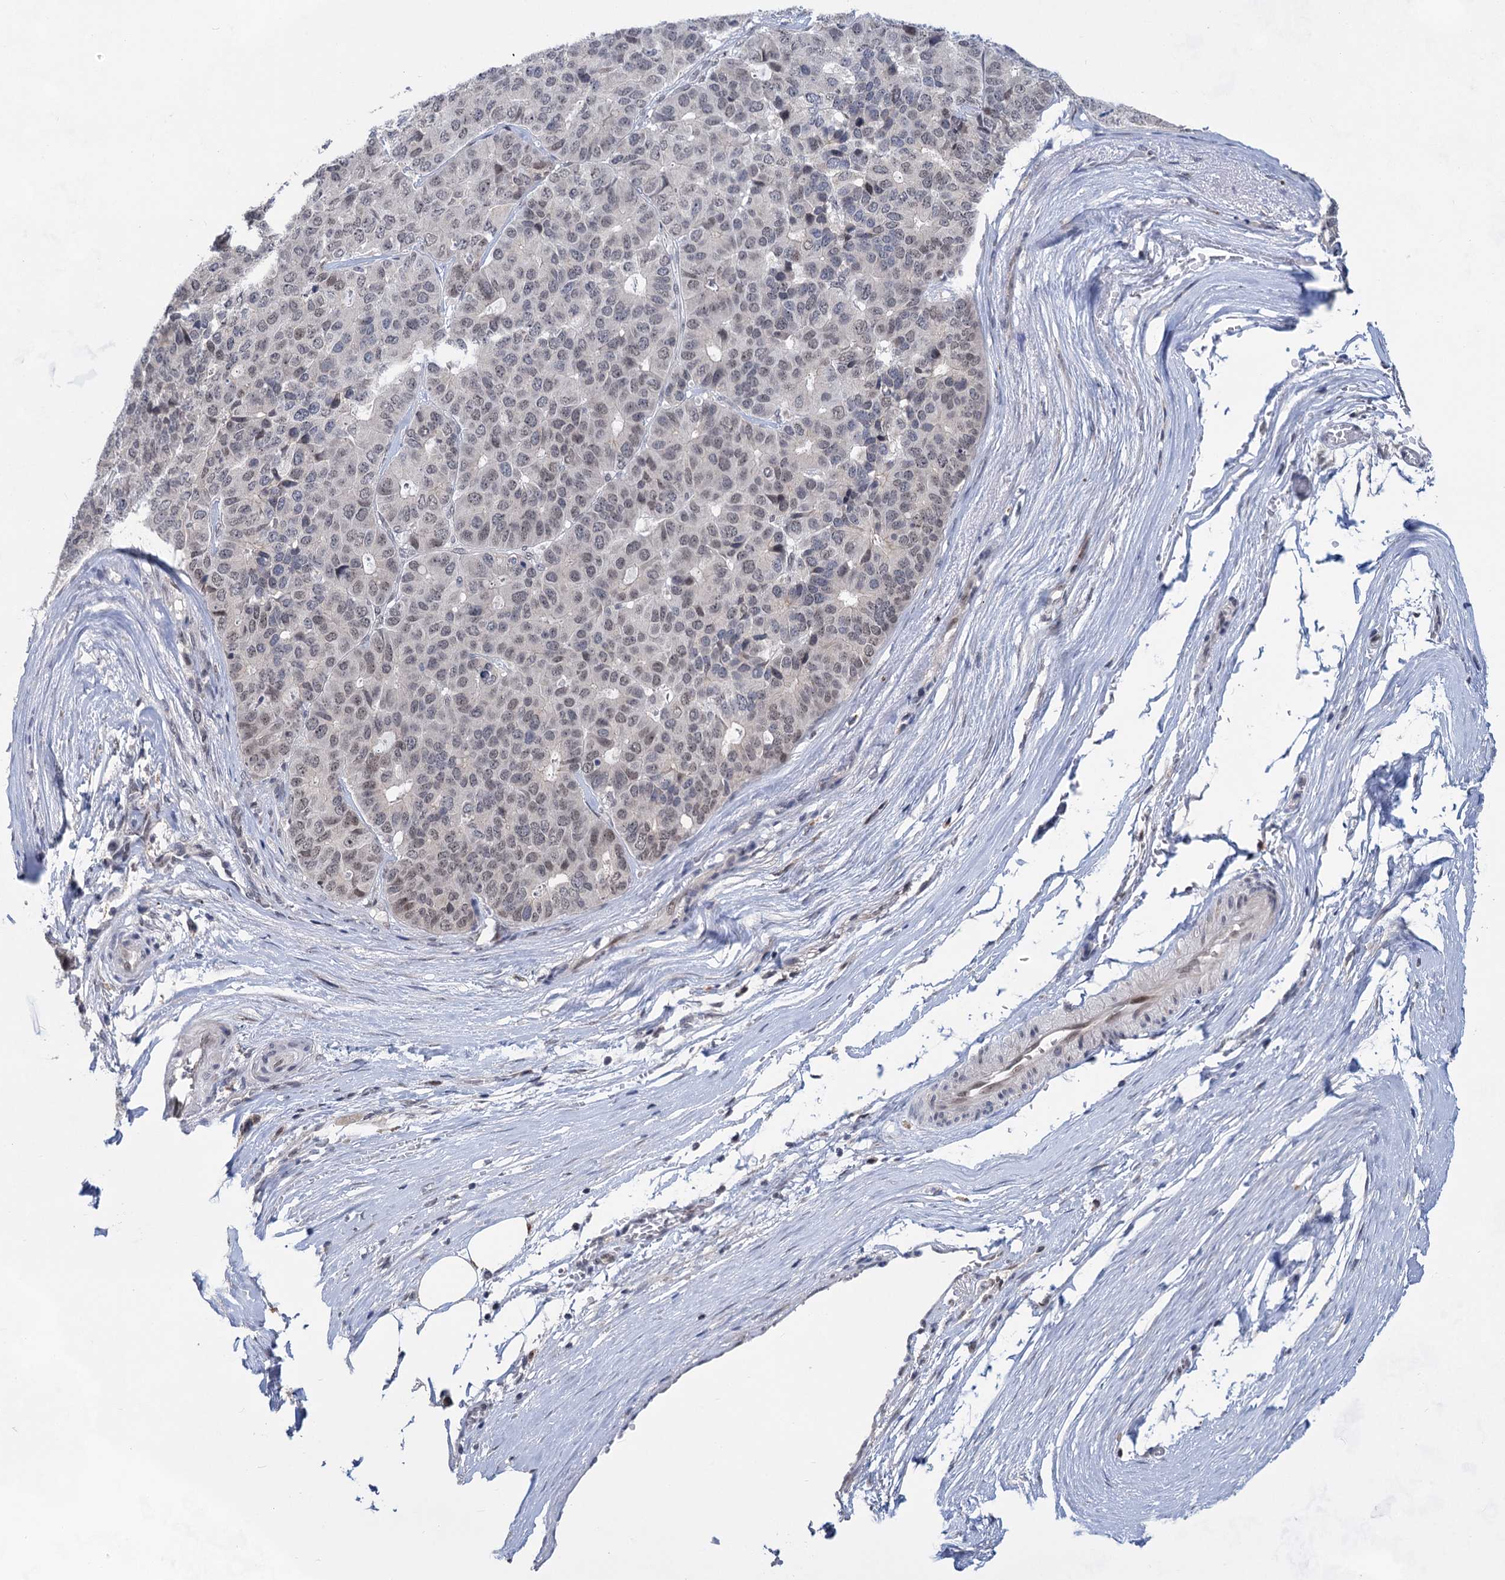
{"staining": {"intensity": "negative", "quantity": "none", "location": "none"}, "tissue": "pancreatic cancer", "cell_type": "Tumor cells", "image_type": "cancer", "snomed": [{"axis": "morphology", "description": "Adenocarcinoma, NOS"}, {"axis": "topography", "description": "Pancreas"}], "caption": "The histopathology image demonstrates no staining of tumor cells in pancreatic cancer (adenocarcinoma). (IHC, brightfield microscopy, high magnification).", "gene": "TTC17", "patient": {"sex": "male", "age": 50}}